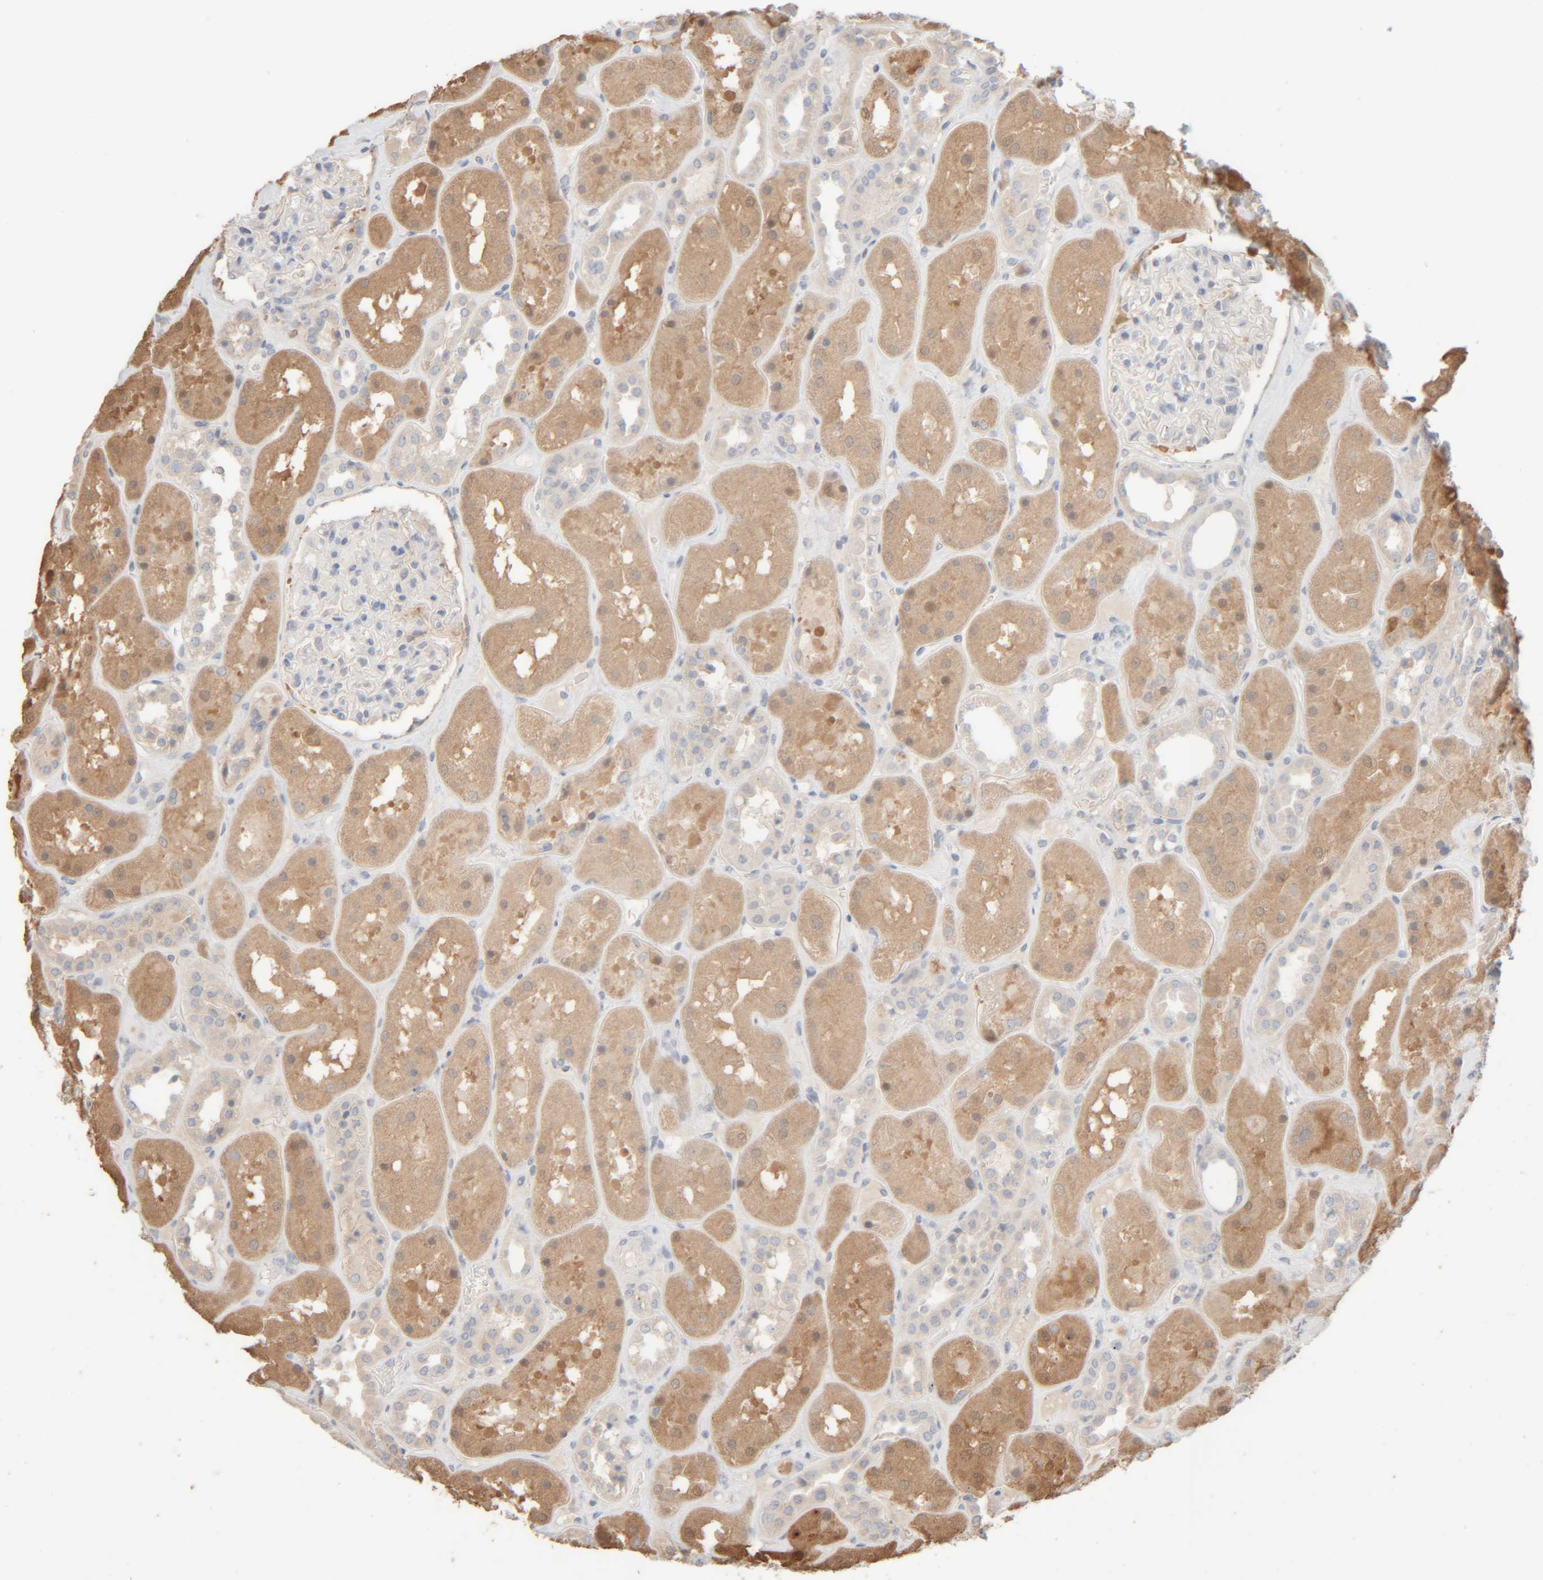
{"staining": {"intensity": "negative", "quantity": "none", "location": "none"}, "tissue": "kidney", "cell_type": "Cells in glomeruli", "image_type": "normal", "snomed": [{"axis": "morphology", "description": "Normal tissue, NOS"}, {"axis": "topography", "description": "Kidney"}], "caption": "There is no significant staining in cells in glomeruli of kidney.", "gene": "RIDA", "patient": {"sex": "male", "age": 70}}